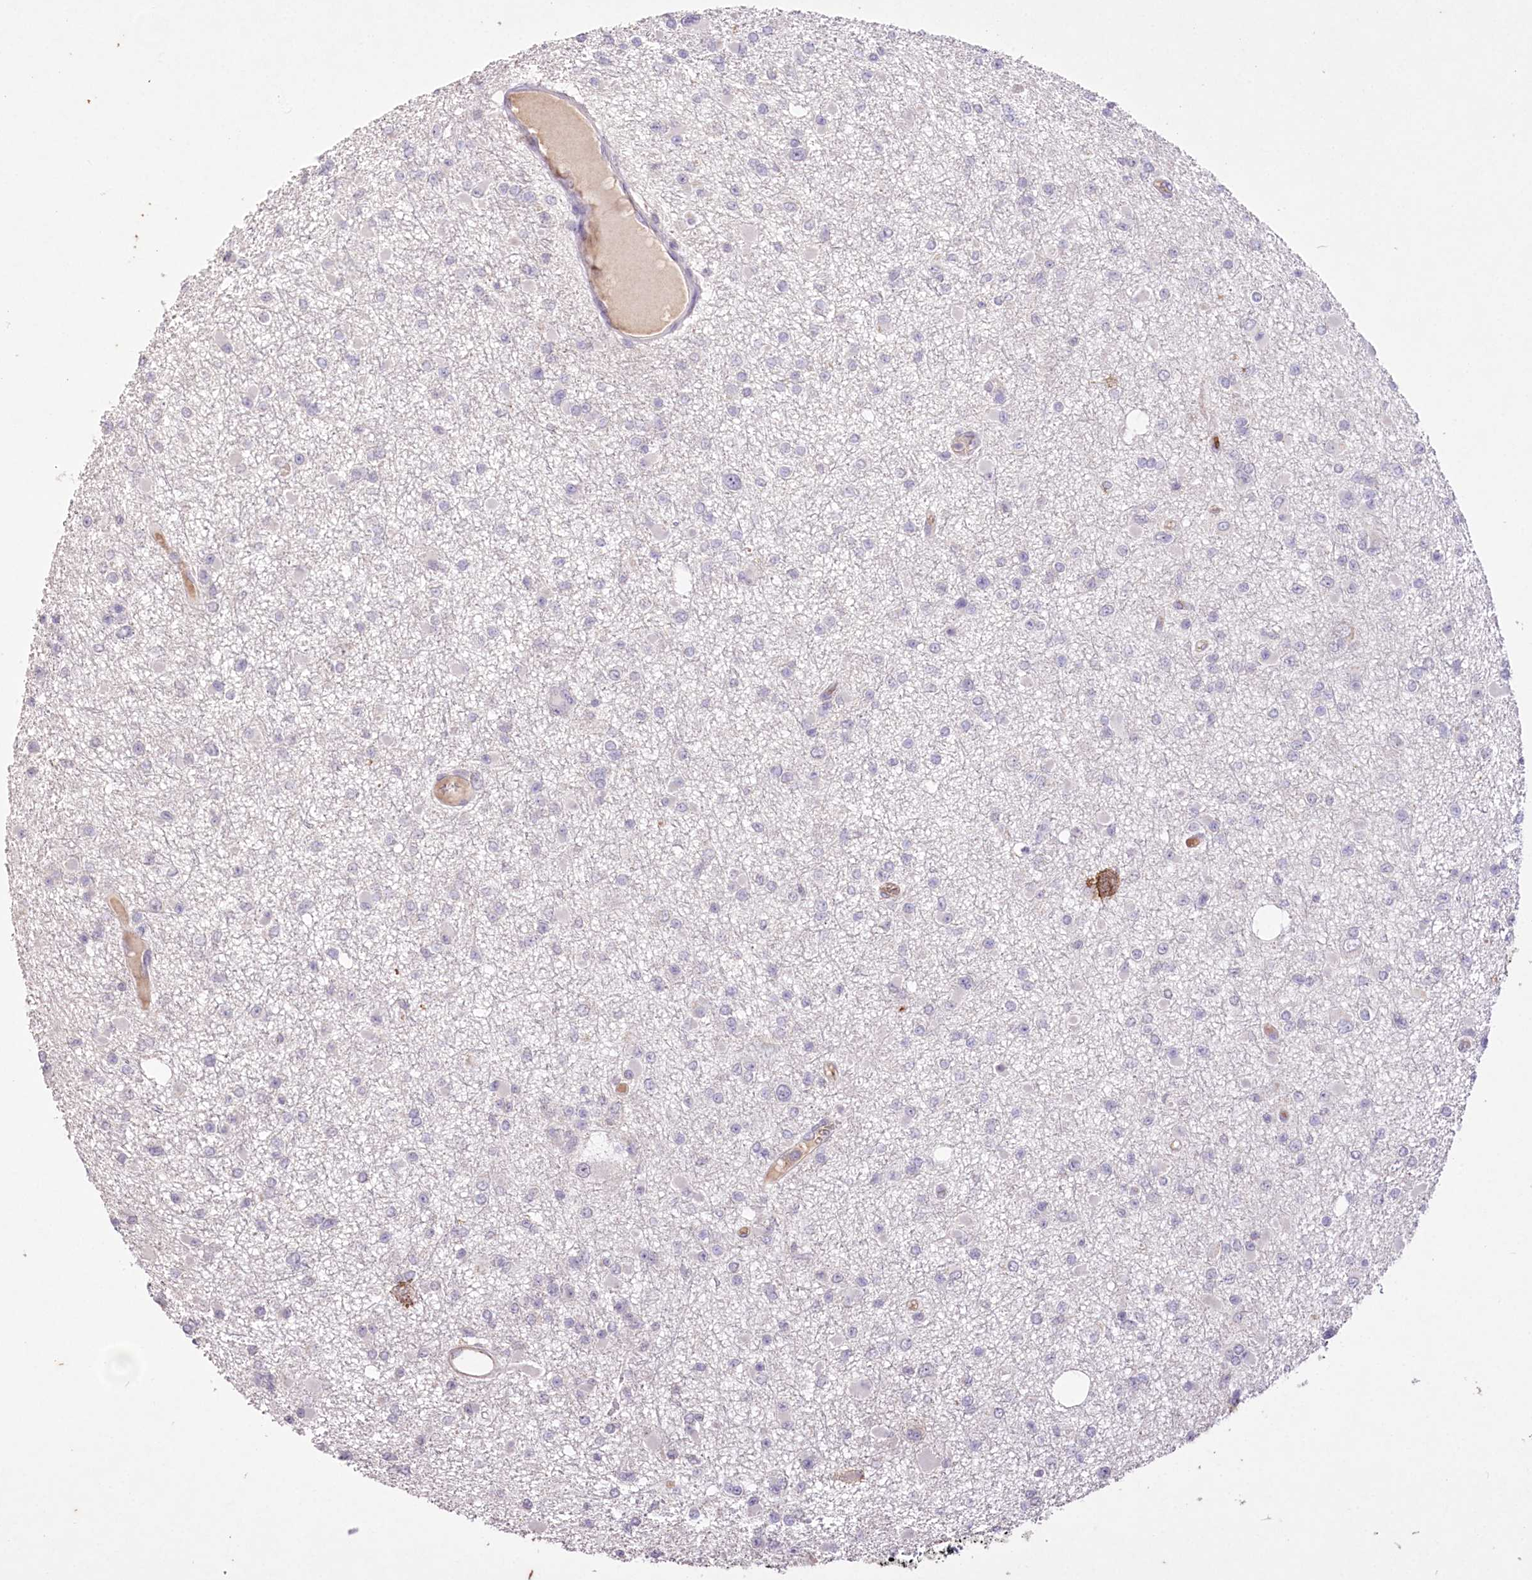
{"staining": {"intensity": "negative", "quantity": "none", "location": "none"}, "tissue": "glioma", "cell_type": "Tumor cells", "image_type": "cancer", "snomed": [{"axis": "morphology", "description": "Glioma, malignant, Low grade"}, {"axis": "topography", "description": "Brain"}], "caption": "This is an immunohistochemistry image of malignant low-grade glioma. There is no positivity in tumor cells.", "gene": "ENPP1", "patient": {"sex": "female", "age": 22}}